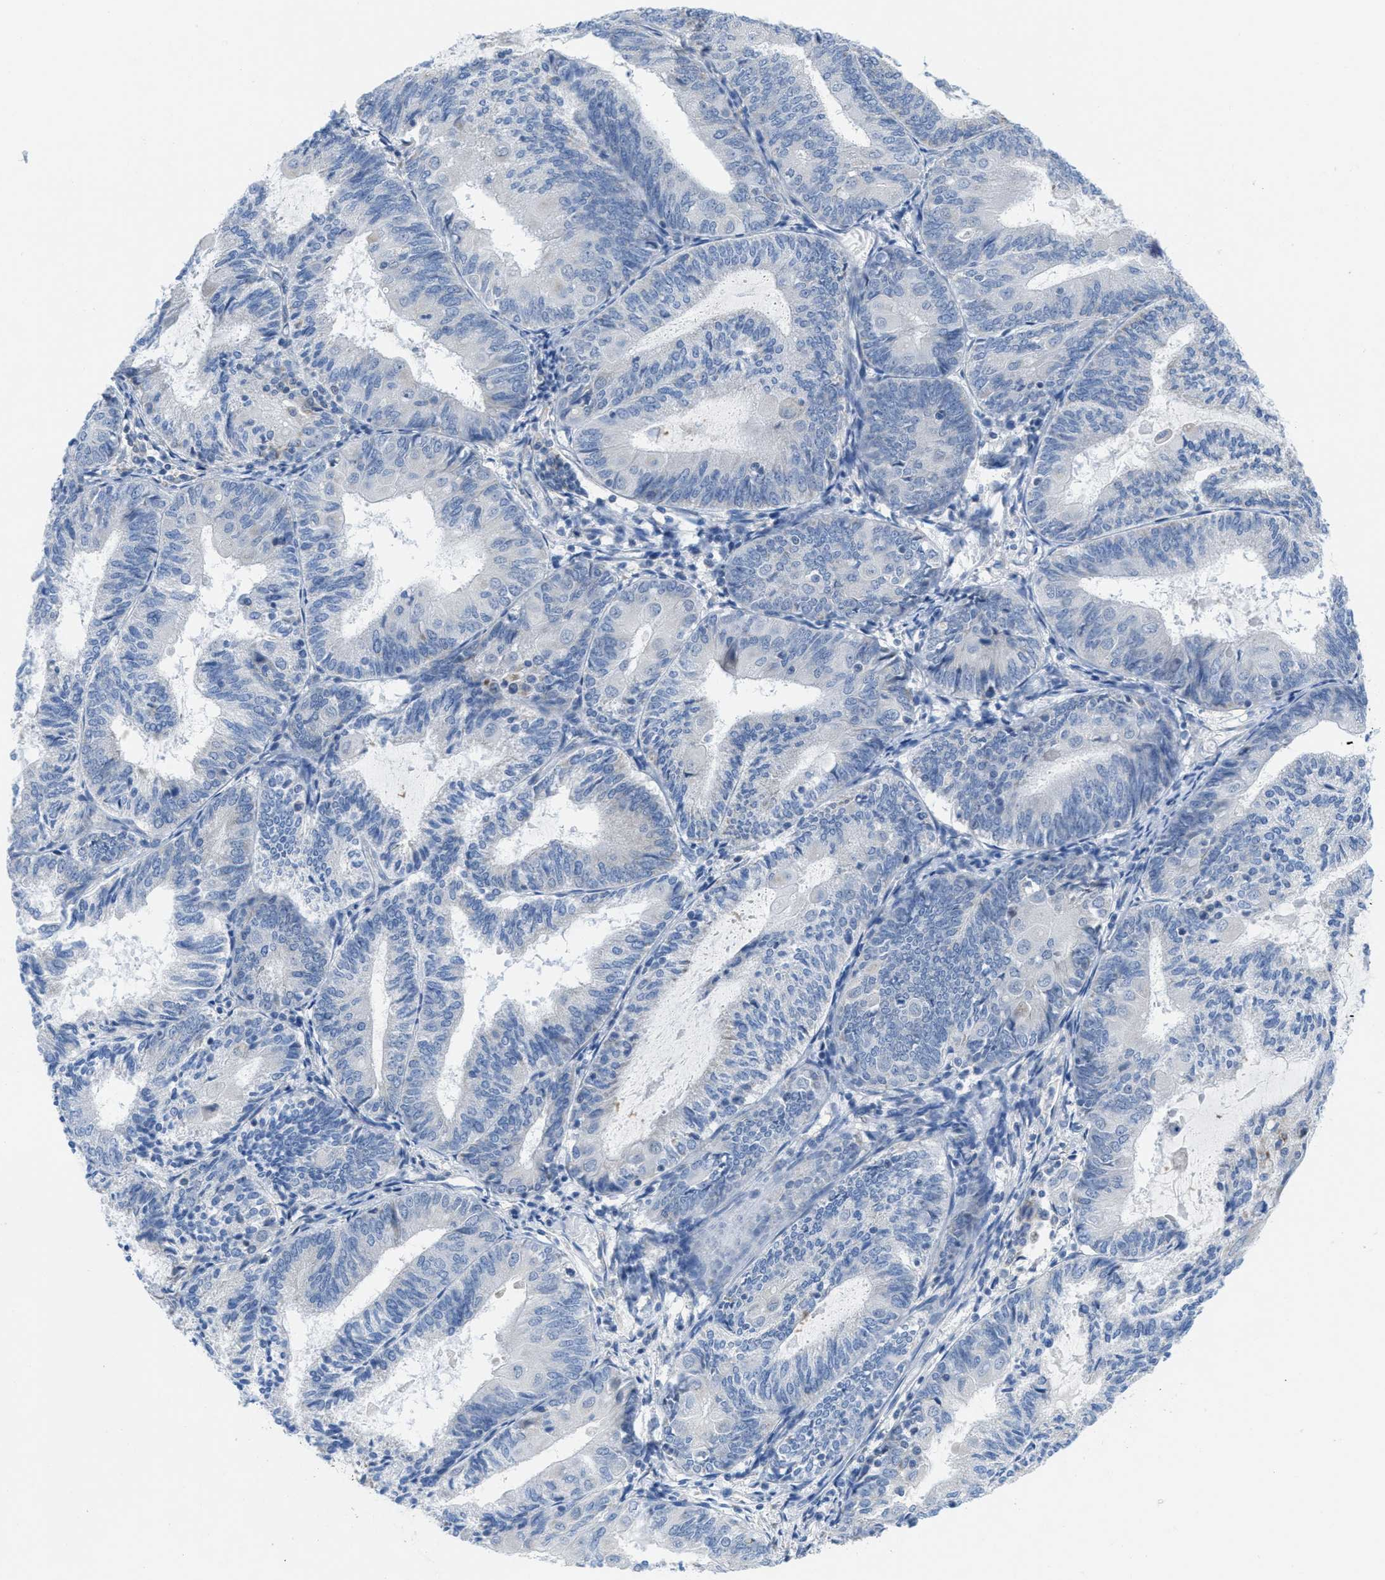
{"staining": {"intensity": "negative", "quantity": "none", "location": "none"}, "tissue": "endometrial cancer", "cell_type": "Tumor cells", "image_type": "cancer", "snomed": [{"axis": "morphology", "description": "Adenocarcinoma, NOS"}, {"axis": "topography", "description": "Endometrium"}], "caption": "Endometrial cancer (adenocarcinoma) was stained to show a protein in brown. There is no significant expression in tumor cells.", "gene": "PTDSS1", "patient": {"sex": "female", "age": 81}}